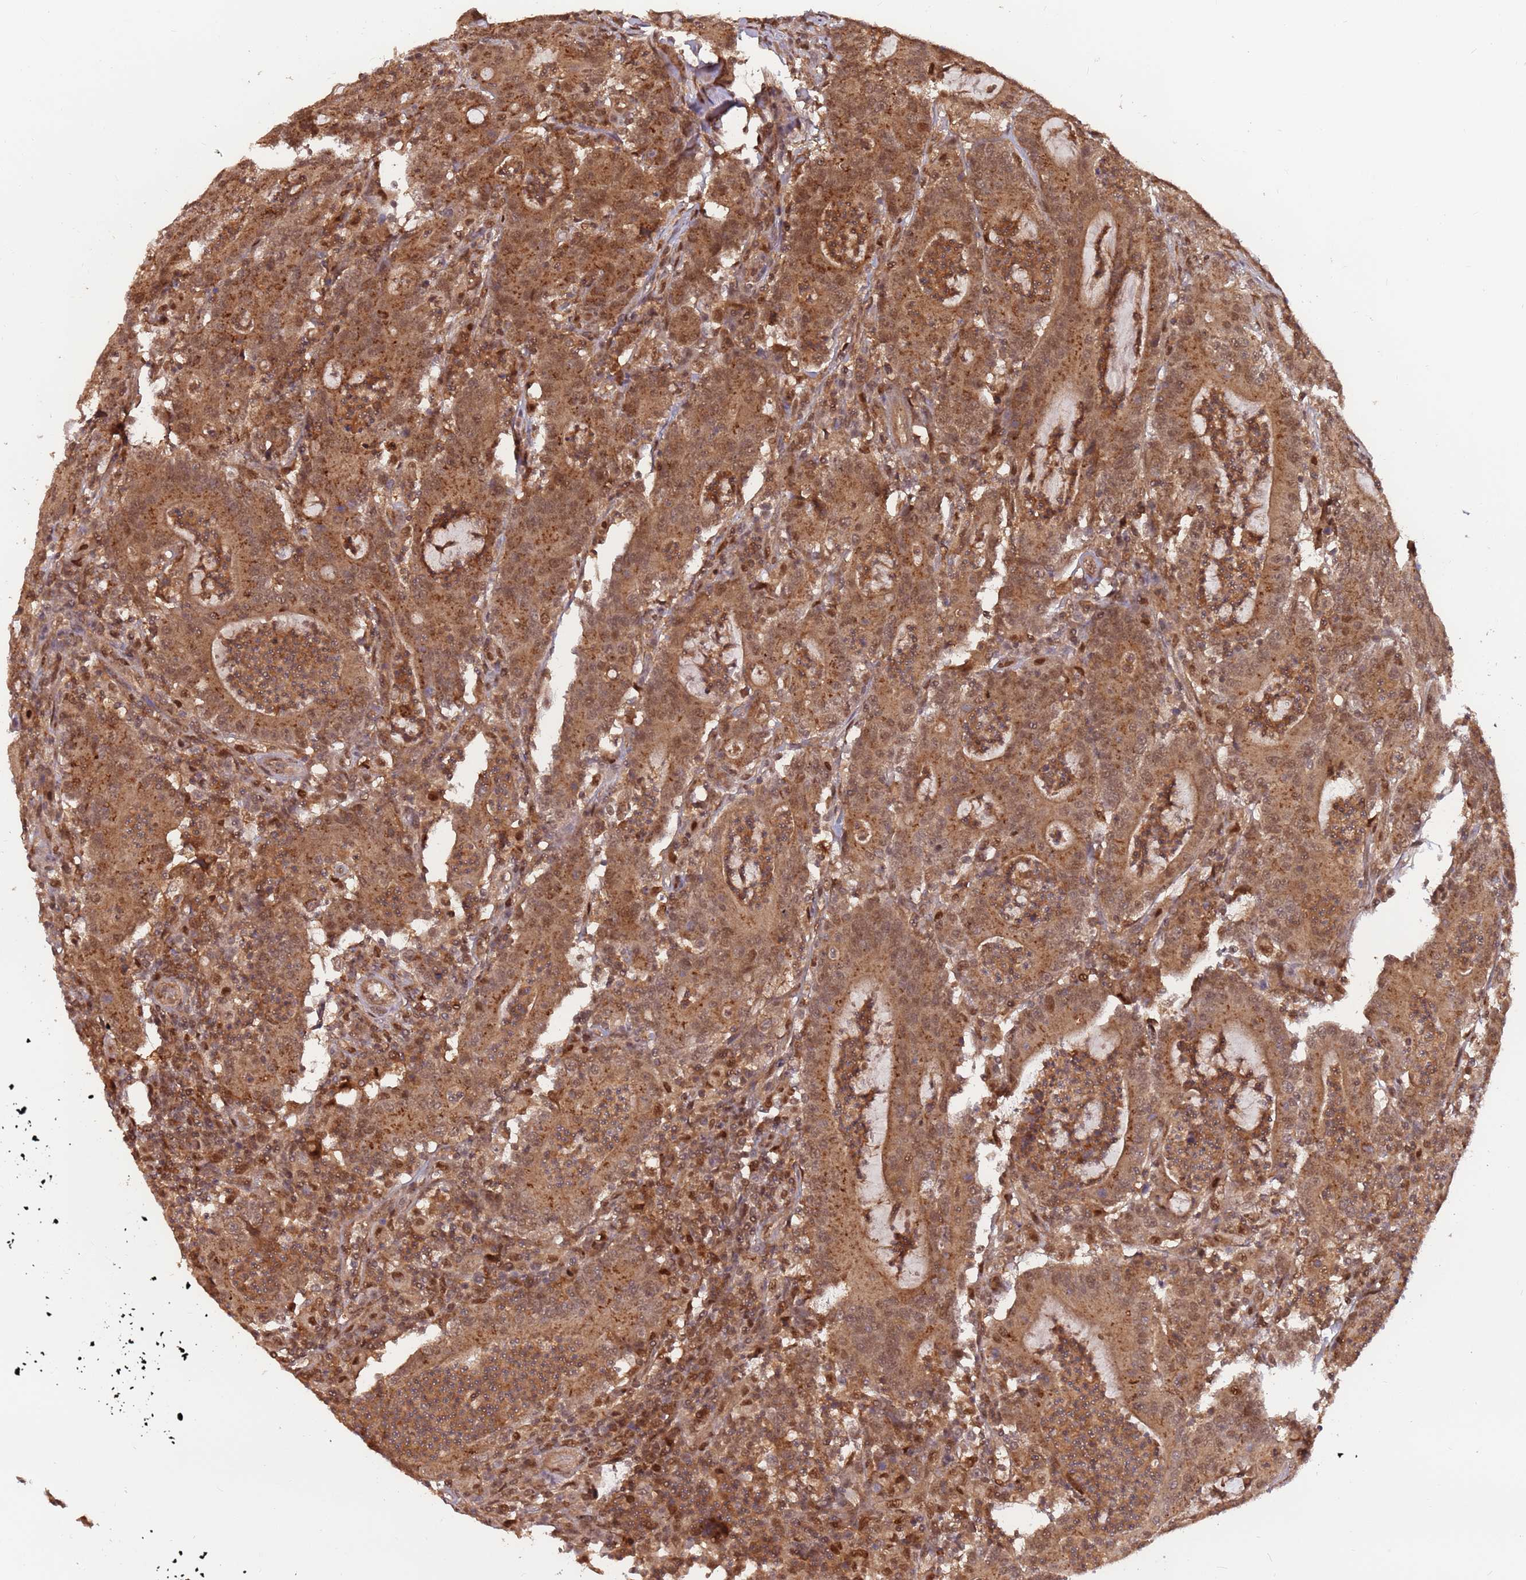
{"staining": {"intensity": "moderate", "quantity": ">75%", "location": "cytoplasmic/membranous,nuclear"}, "tissue": "colorectal cancer", "cell_type": "Tumor cells", "image_type": "cancer", "snomed": [{"axis": "morphology", "description": "Adenocarcinoma, NOS"}, {"axis": "topography", "description": "Colon"}], "caption": "Immunohistochemistry (IHC) of colorectal cancer (adenocarcinoma) shows medium levels of moderate cytoplasmic/membranous and nuclear positivity in about >75% of tumor cells.", "gene": "PGLS", "patient": {"sex": "male", "age": 83}}